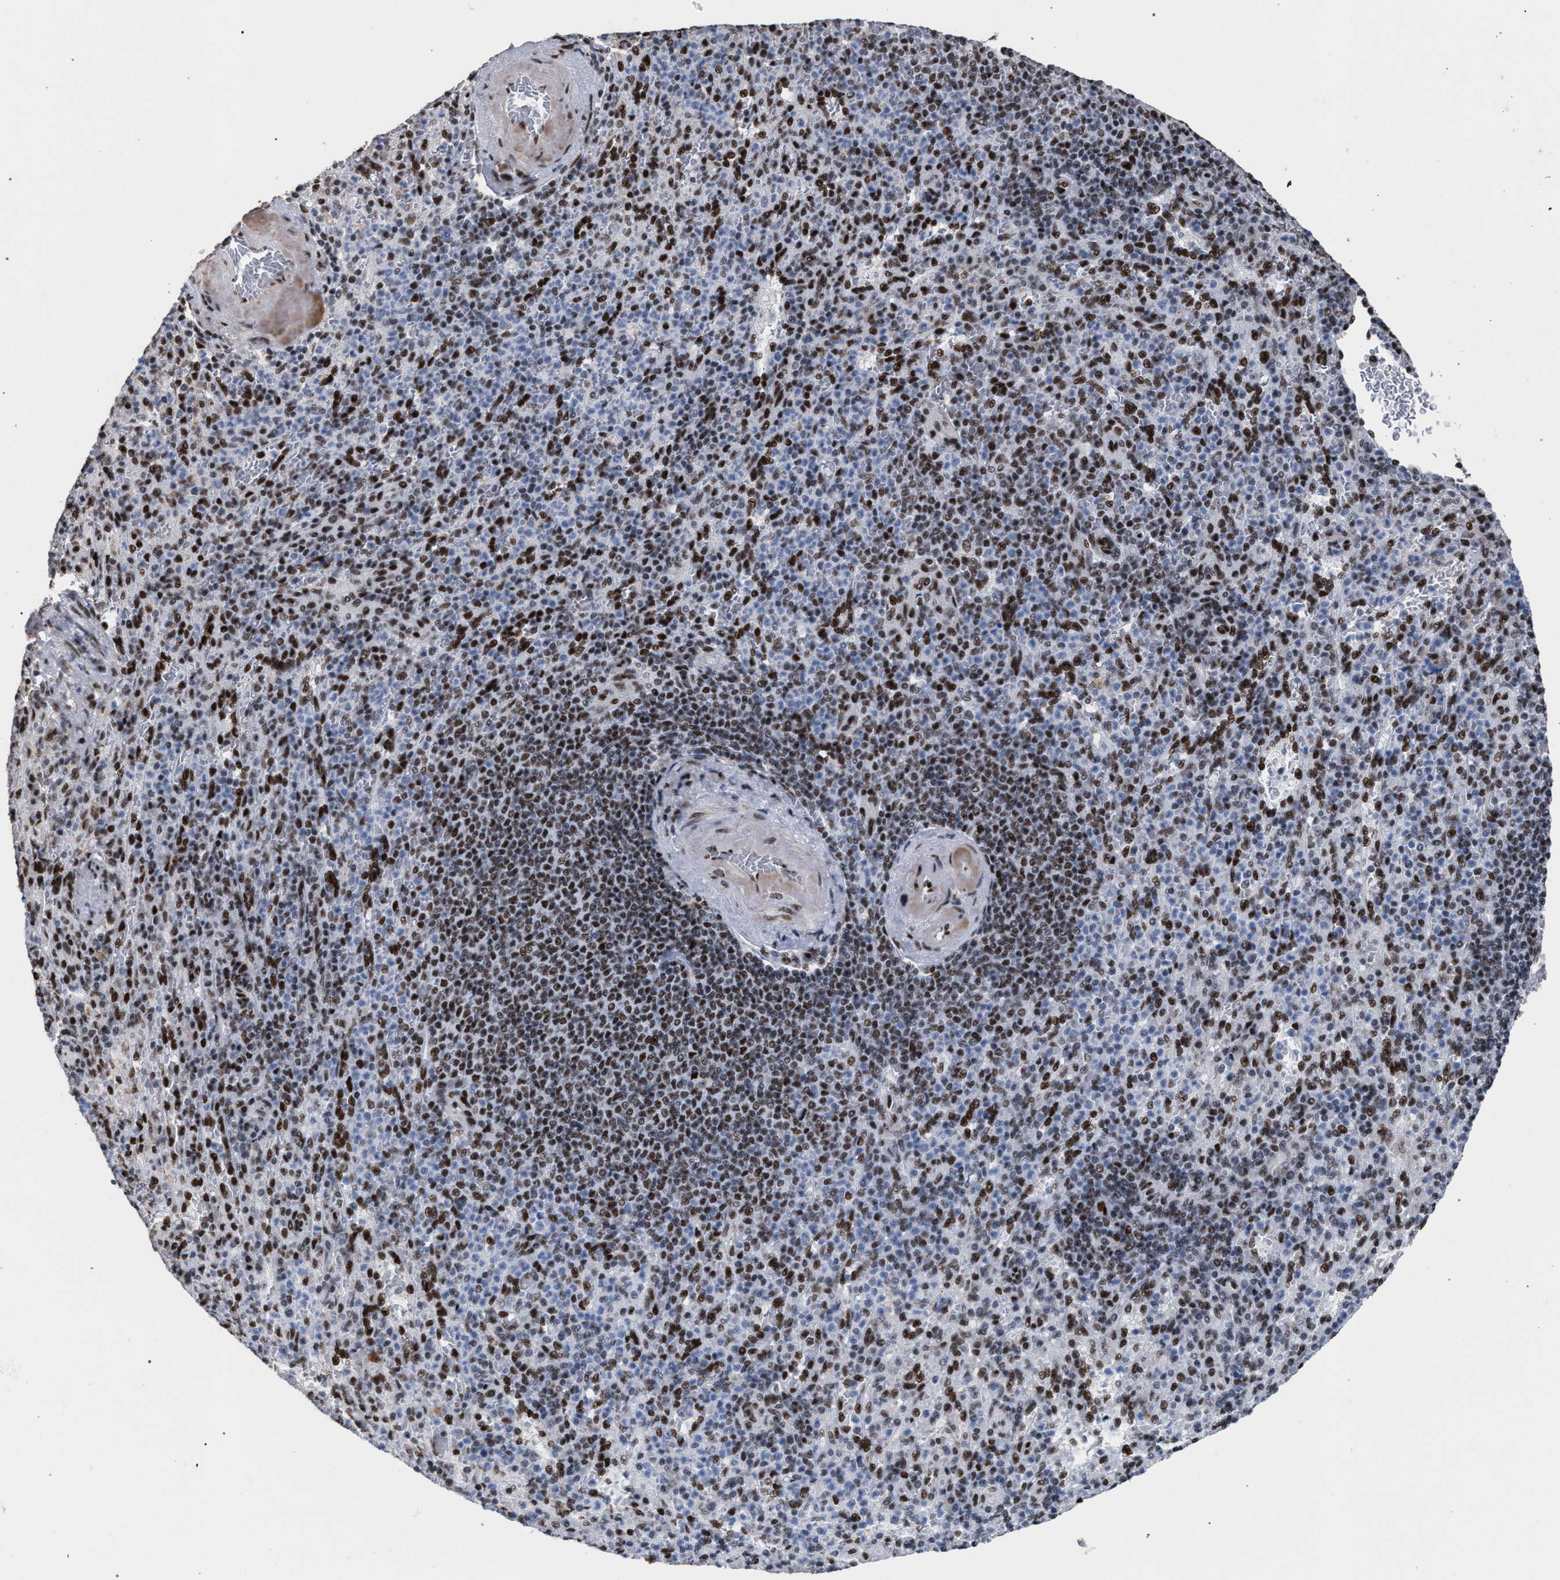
{"staining": {"intensity": "moderate", "quantity": "25%-75%", "location": "nuclear"}, "tissue": "spleen", "cell_type": "Cells in red pulp", "image_type": "normal", "snomed": [{"axis": "morphology", "description": "Normal tissue, NOS"}, {"axis": "topography", "description": "Spleen"}], "caption": "DAB (3,3'-diaminobenzidine) immunohistochemical staining of unremarkable spleen reveals moderate nuclear protein positivity in approximately 25%-75% of cells in red pulp.", "gene": "TP53BP1", "patient": {"sex": "female", "age": 74}}